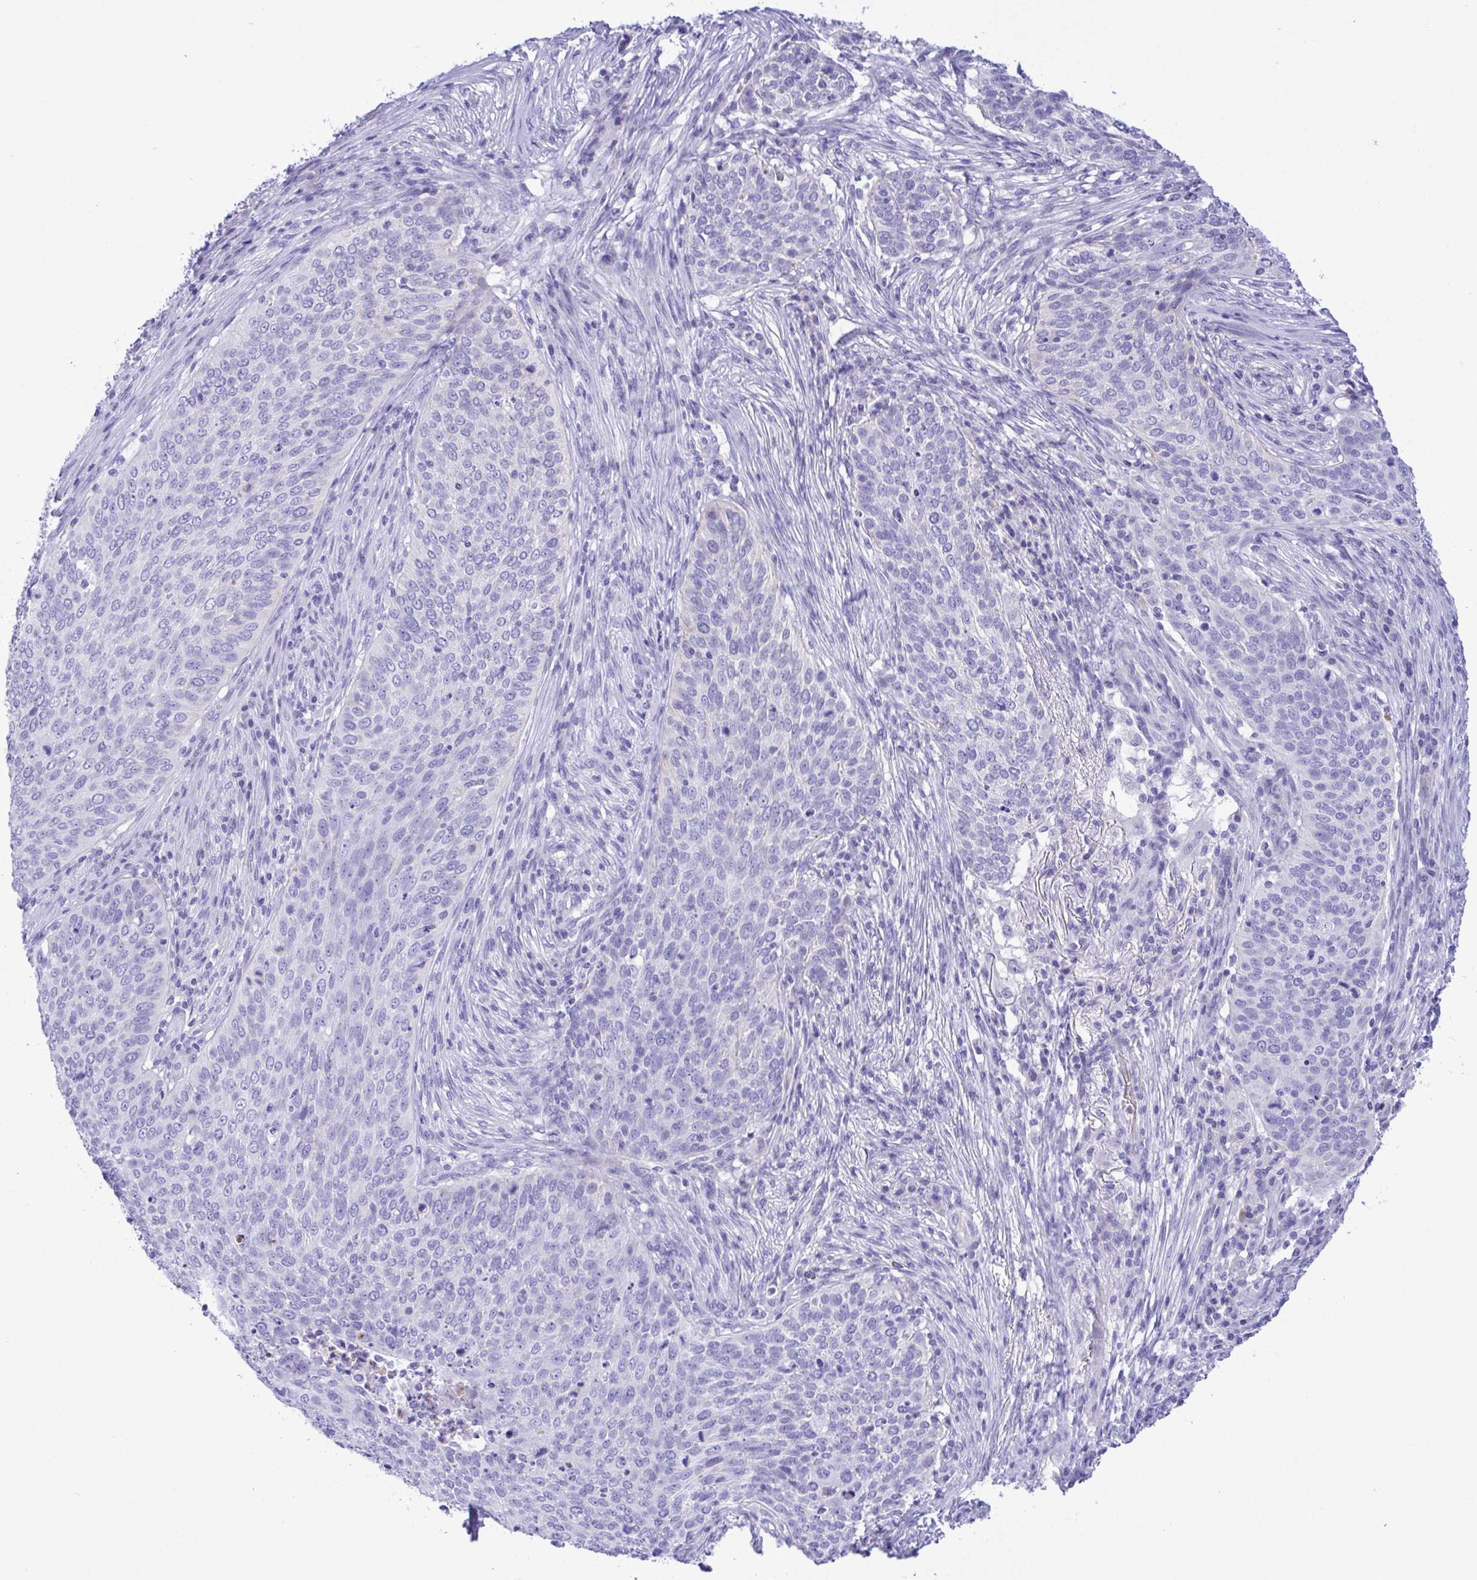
{"staining": {"intensity": "negative", "quantity": "none", "location": "none"}, "tissue": "lung cancer", "cell_type": "Tumor cells", "image_type": "cancer", "snomed": [{"axis": "morphology", "description": "Squamous cell carcinoma, NOS"}, {"axis": "topography", "description": "Lung"}], "caption": "An image of squamous cell carcinoma (lung) stained for a protein reveals no brown staining in tumor cells.", "gene": "ZNF221", "patient": {"sex": "male", "age": 63}}